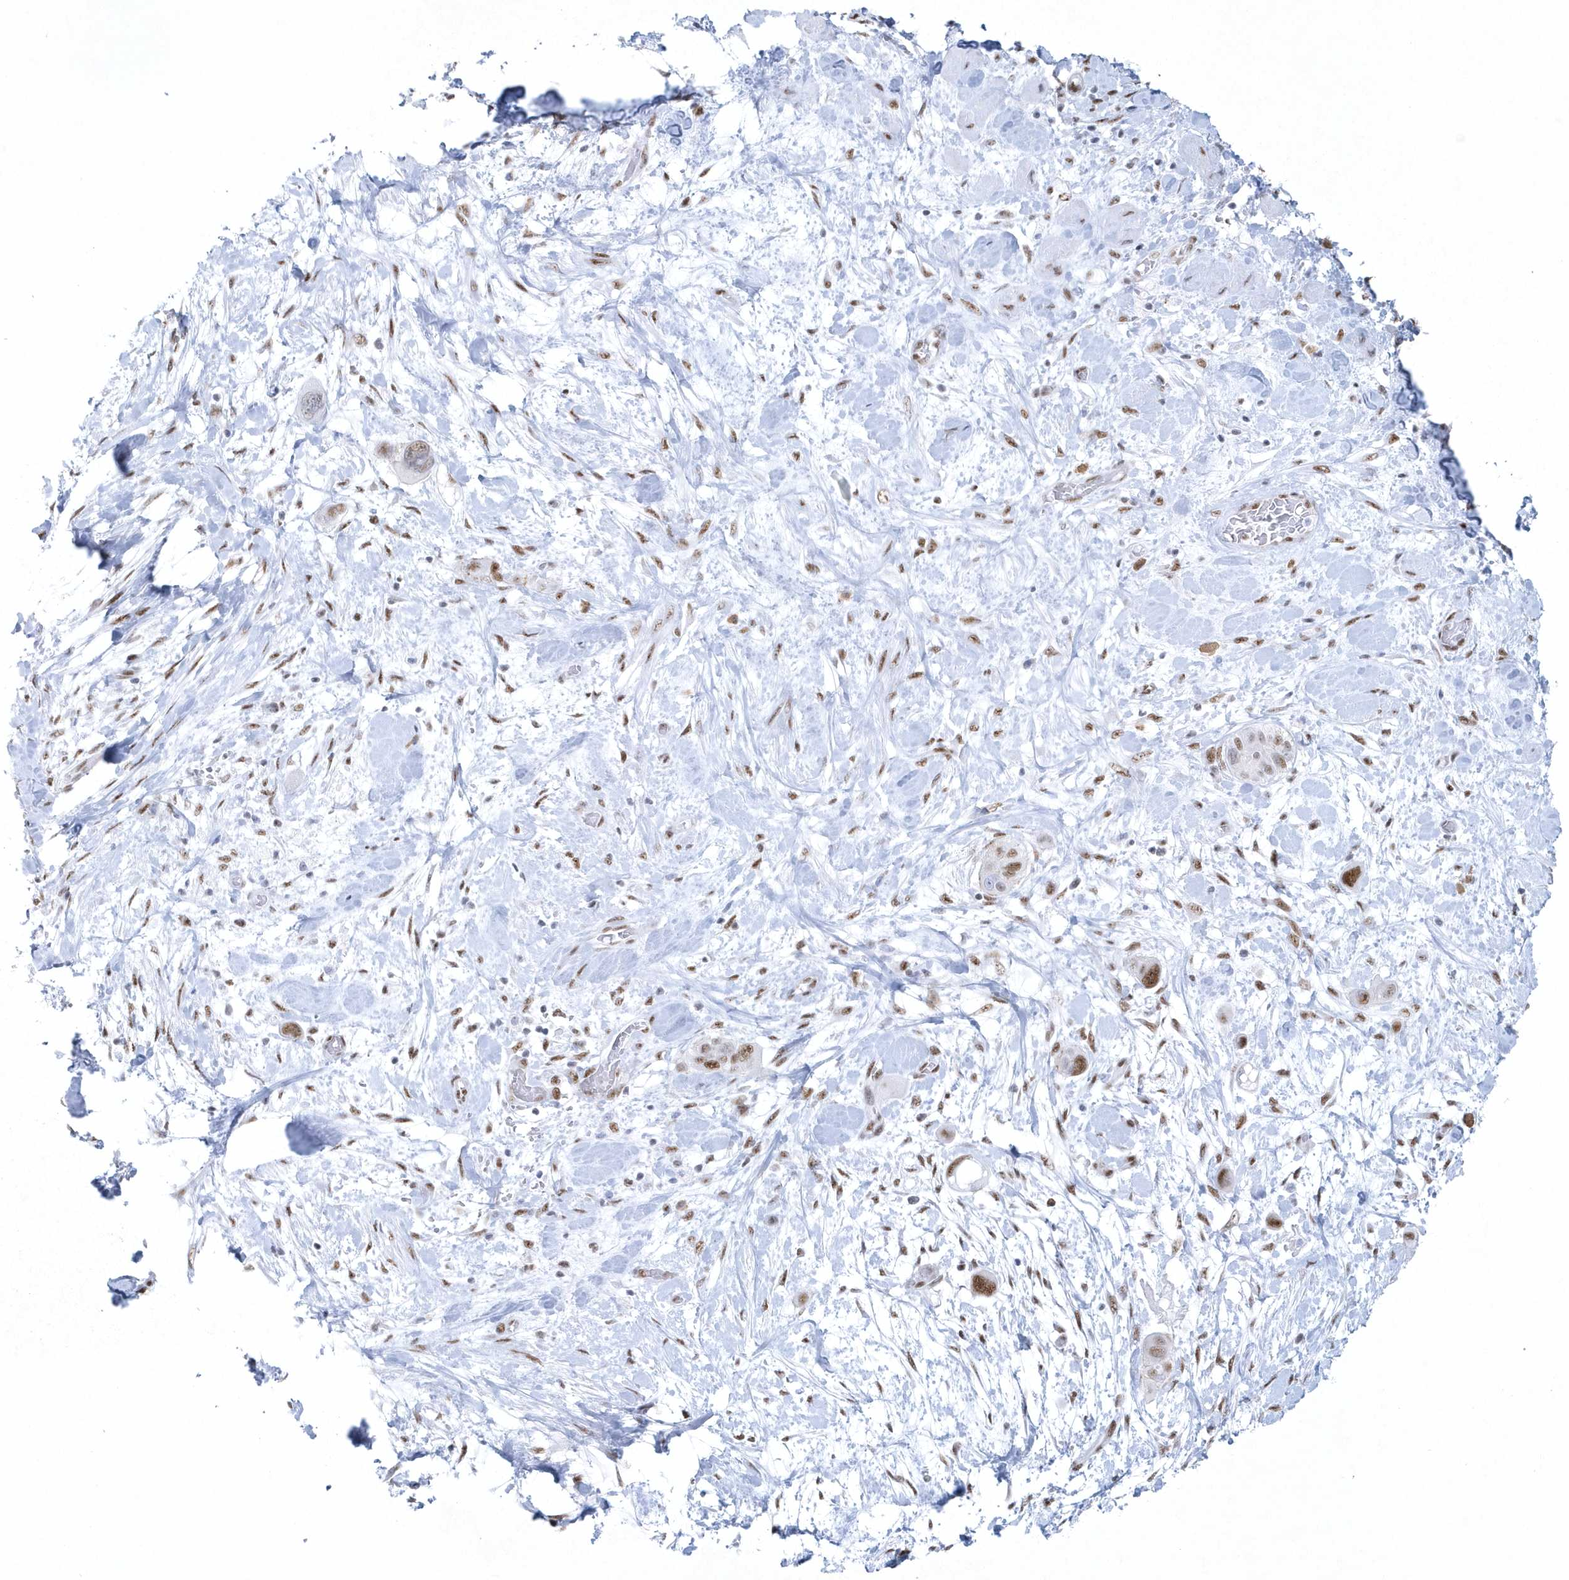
{"staining": {"intensity": "moderate", "quantity": "25%-75%", "location": "nuclear"}, "tissue": "pancreatic cancer", "cell_type": "Tumor cells", "image_type": "cancer", "snomed": [{"axis": "morphology", "description": "Adenocarcinoma, NOS"}, {"axis": "topography", "description": "Pancreas"}], "caption": "IHC of human pancreatic cancer (adenocarcinoma) exhibits medium levels of moderate nuclear expression in approximately 25%-75% of tumor cells.", "gene": "DCLRE1A", "patient": {"sex": "male", "age": 68}}